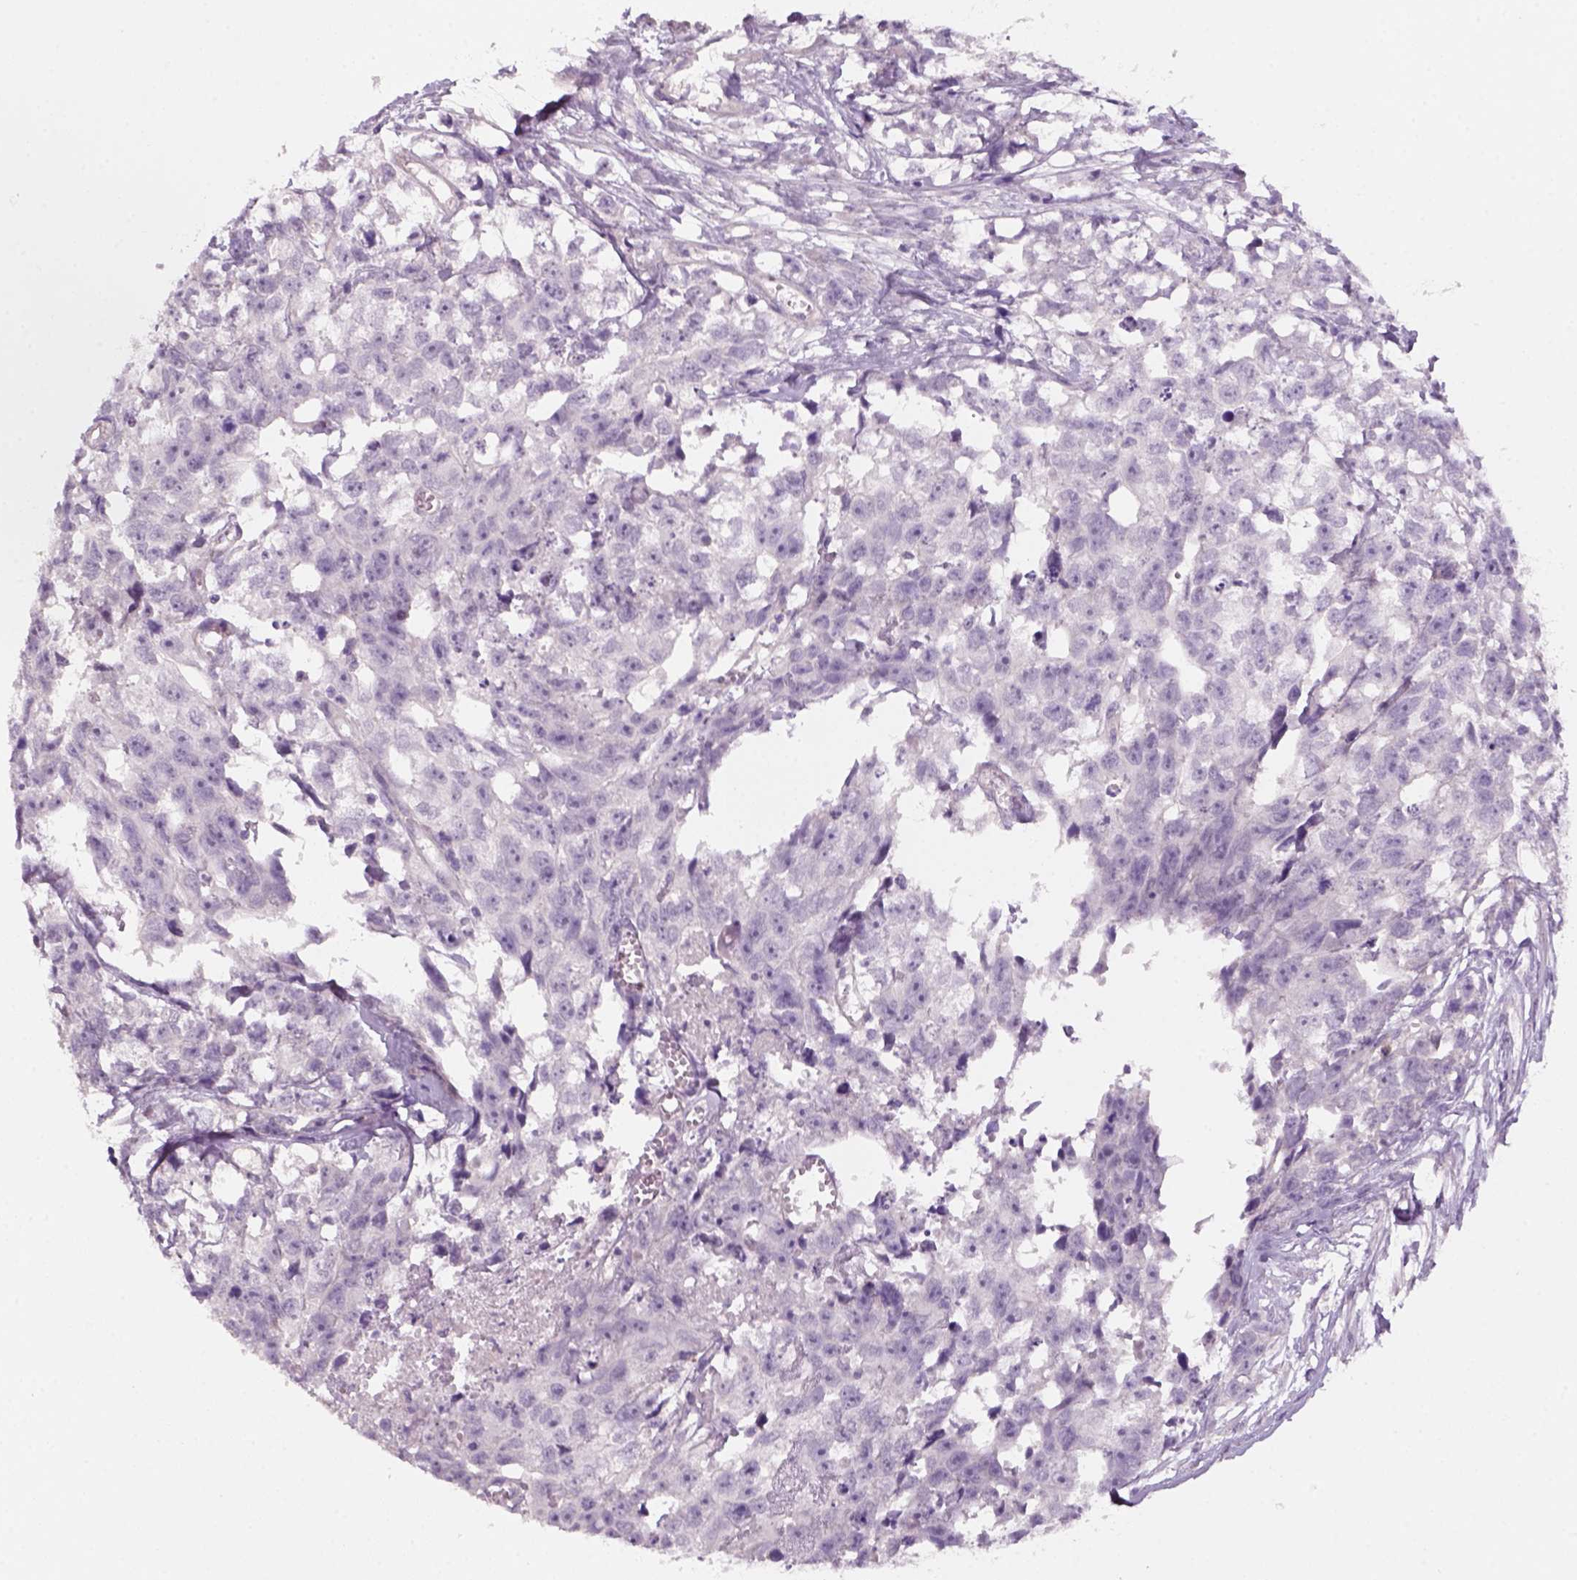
{"staining": {"intensity": "negative", "quantity": "none", "location": "none"}, "tissue": "testis cancer", "cell_type": "Tumor cells", "image_type": "cancer", "snomed": [{"axis": "morphology", "description": "Carcinoma, Embryonal, NOS"}, {"axis": "morphology", "description": "Teratoma, malignant, NOS"}, {"axis": "topography", "description": "Testis"}], "caption": "Immunohistochemical staining of human testis cancer demonstrates no significant staining in tumor cells.", "gene": "KRT25", "patient": {"sex": "male", "age": 44}}